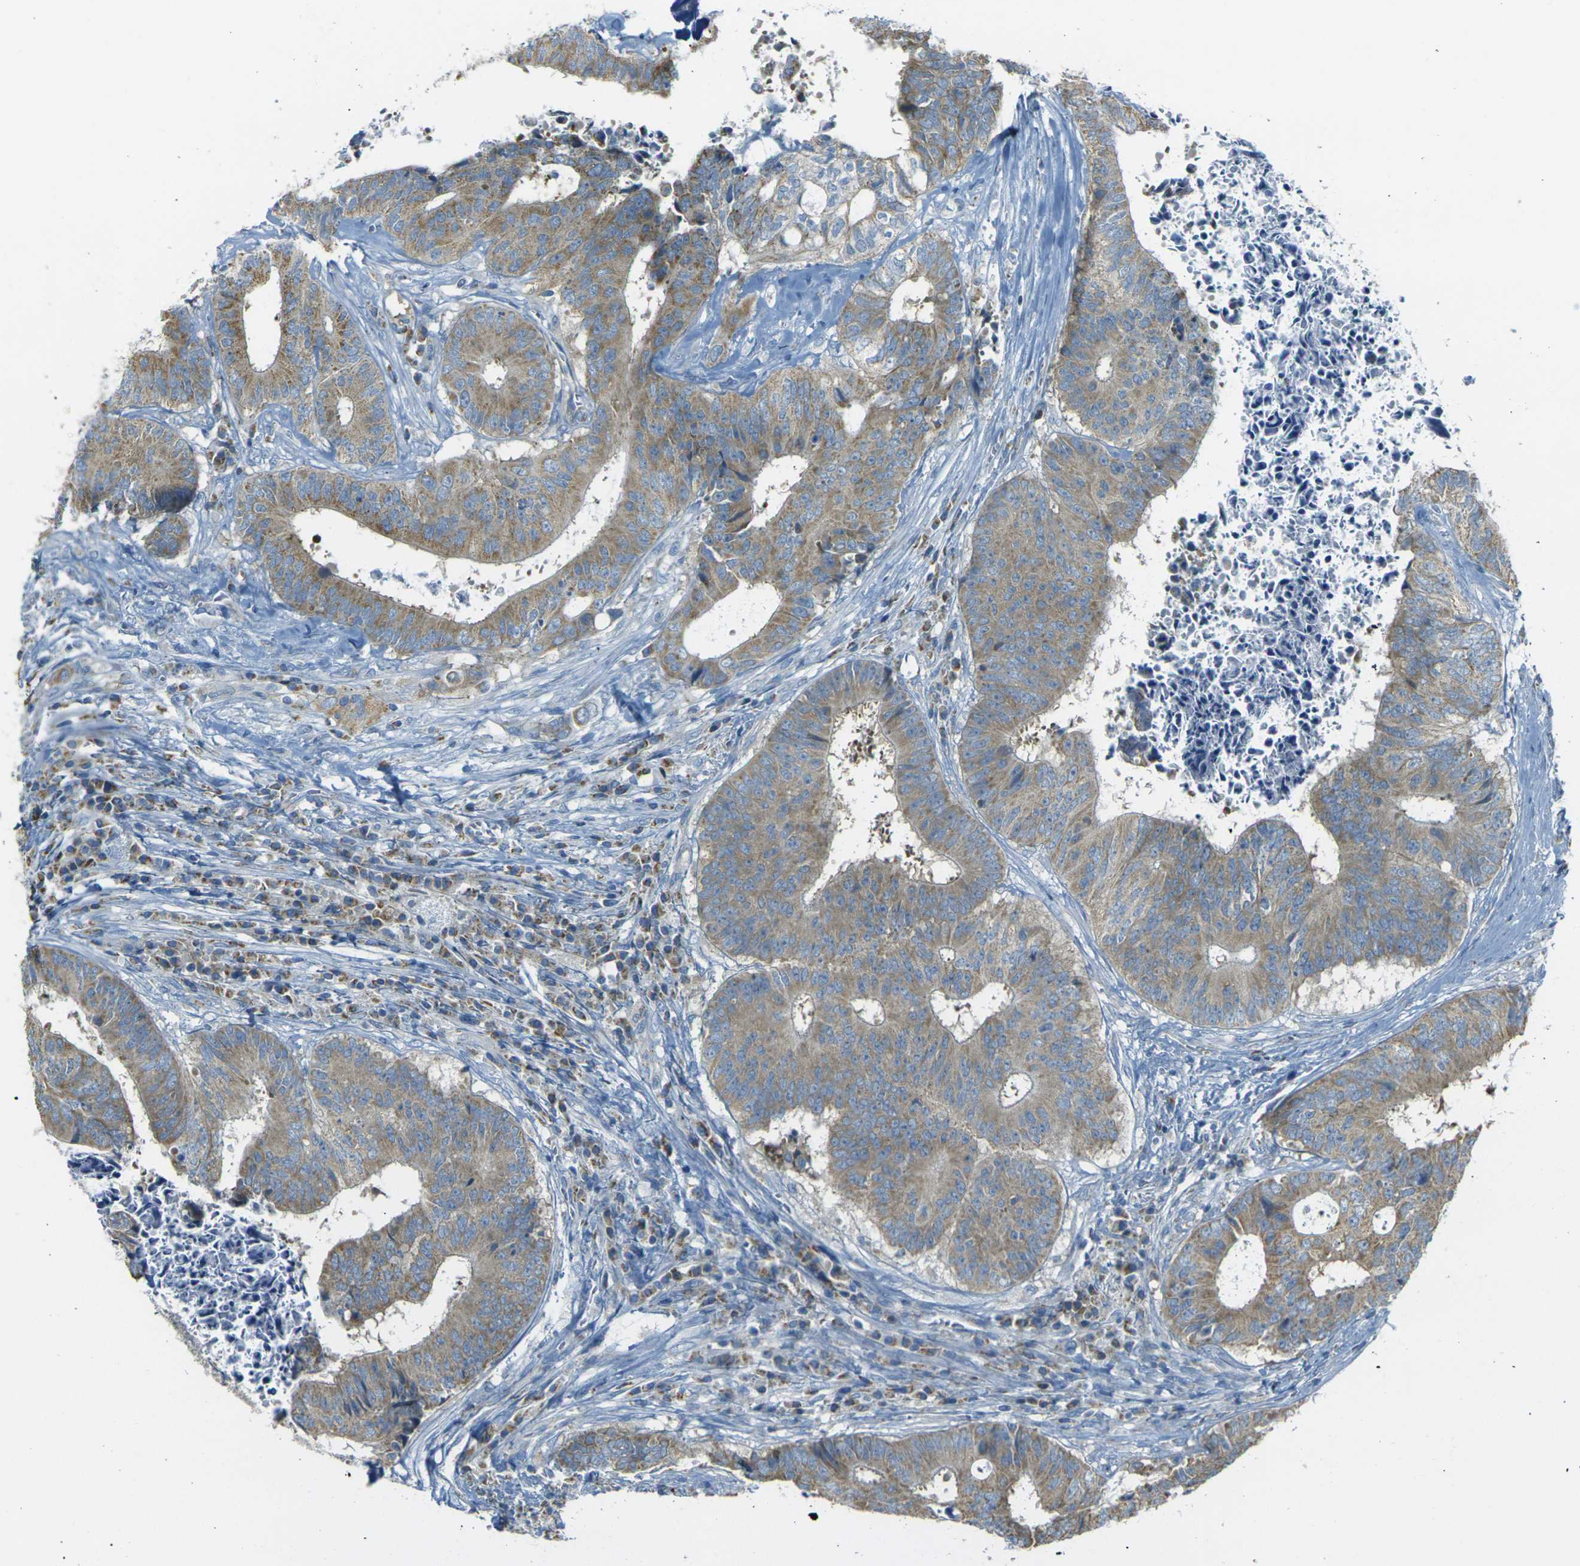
{"staining": {"intensity": "weak", "quantity": ">75%", "location": "cytoplasmic/membranous"}, "tissue": "colorectal cancer", "cell_type": "Tumor cells", "image_type": "cancer", "snomed": [{"axis": "morphology", "description": "Adenocarcinoma, NOS"}, {"axis": "topography", "description": "Rectum"}], "caption": "The immunohistochemical stain labels weak cytoplasmic/membranous staining in tumor cells of colorectal cancer tissue.", "gene": "PARD6B", "patient": {"sex": "male", "age": 72}}